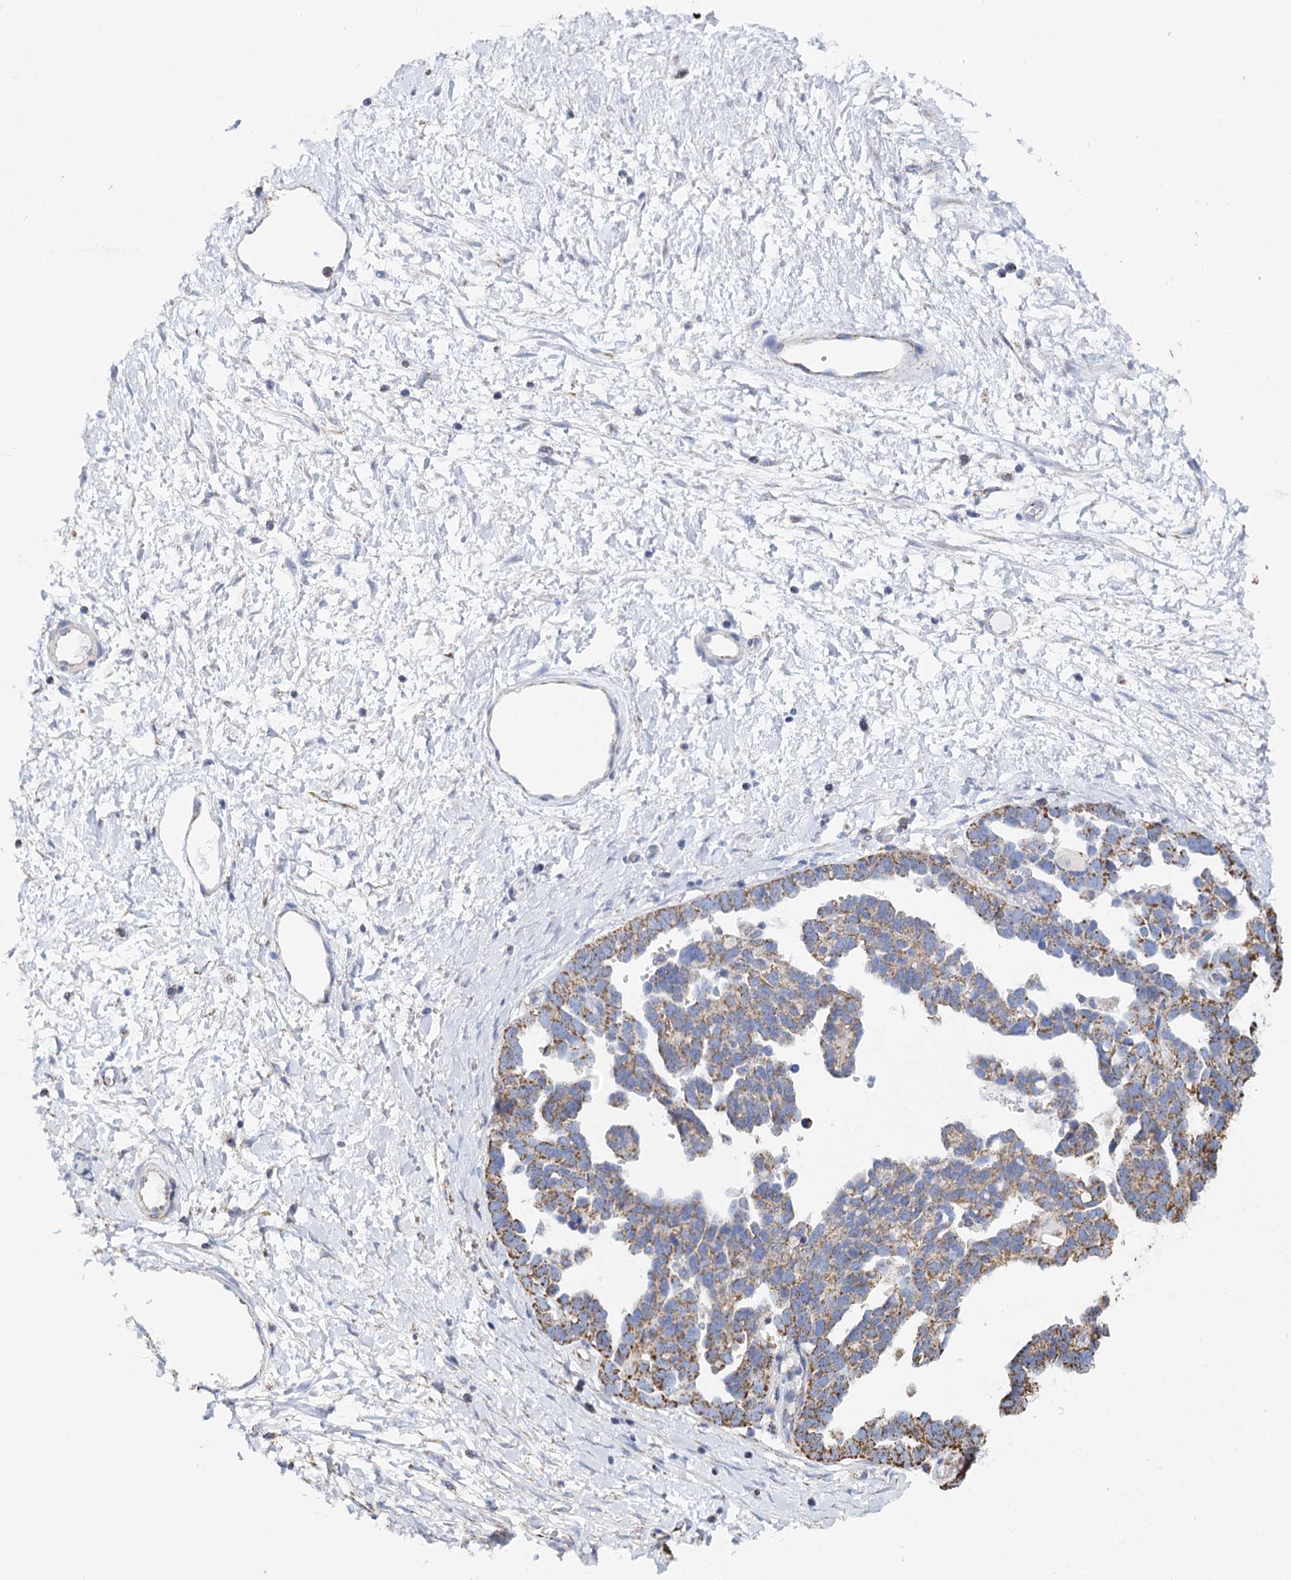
{"staining": {"intensity": "moderate", "quantity": ">75%", "location": "cytoplasmic/membranous"}, "tissue": "ovarian cancer", "cell_type": "Tumor cells", "image_type": "cancer", "snomed": [{"axis": "morphology", "description": "Cystadenocarcinoma, serous, NOS"}, {"axis": "topography", "description": "Ovary"}], "caption": "High-power microscopy captured an immunohistochemistry image of serous cystadenocarcinoma (ovarian), revealing moderate cytoplasmic/membranous staining in approximately >75% of tumor cells.", "gene": "CCP110", "patient": {"sex": "female", "age": 54}}